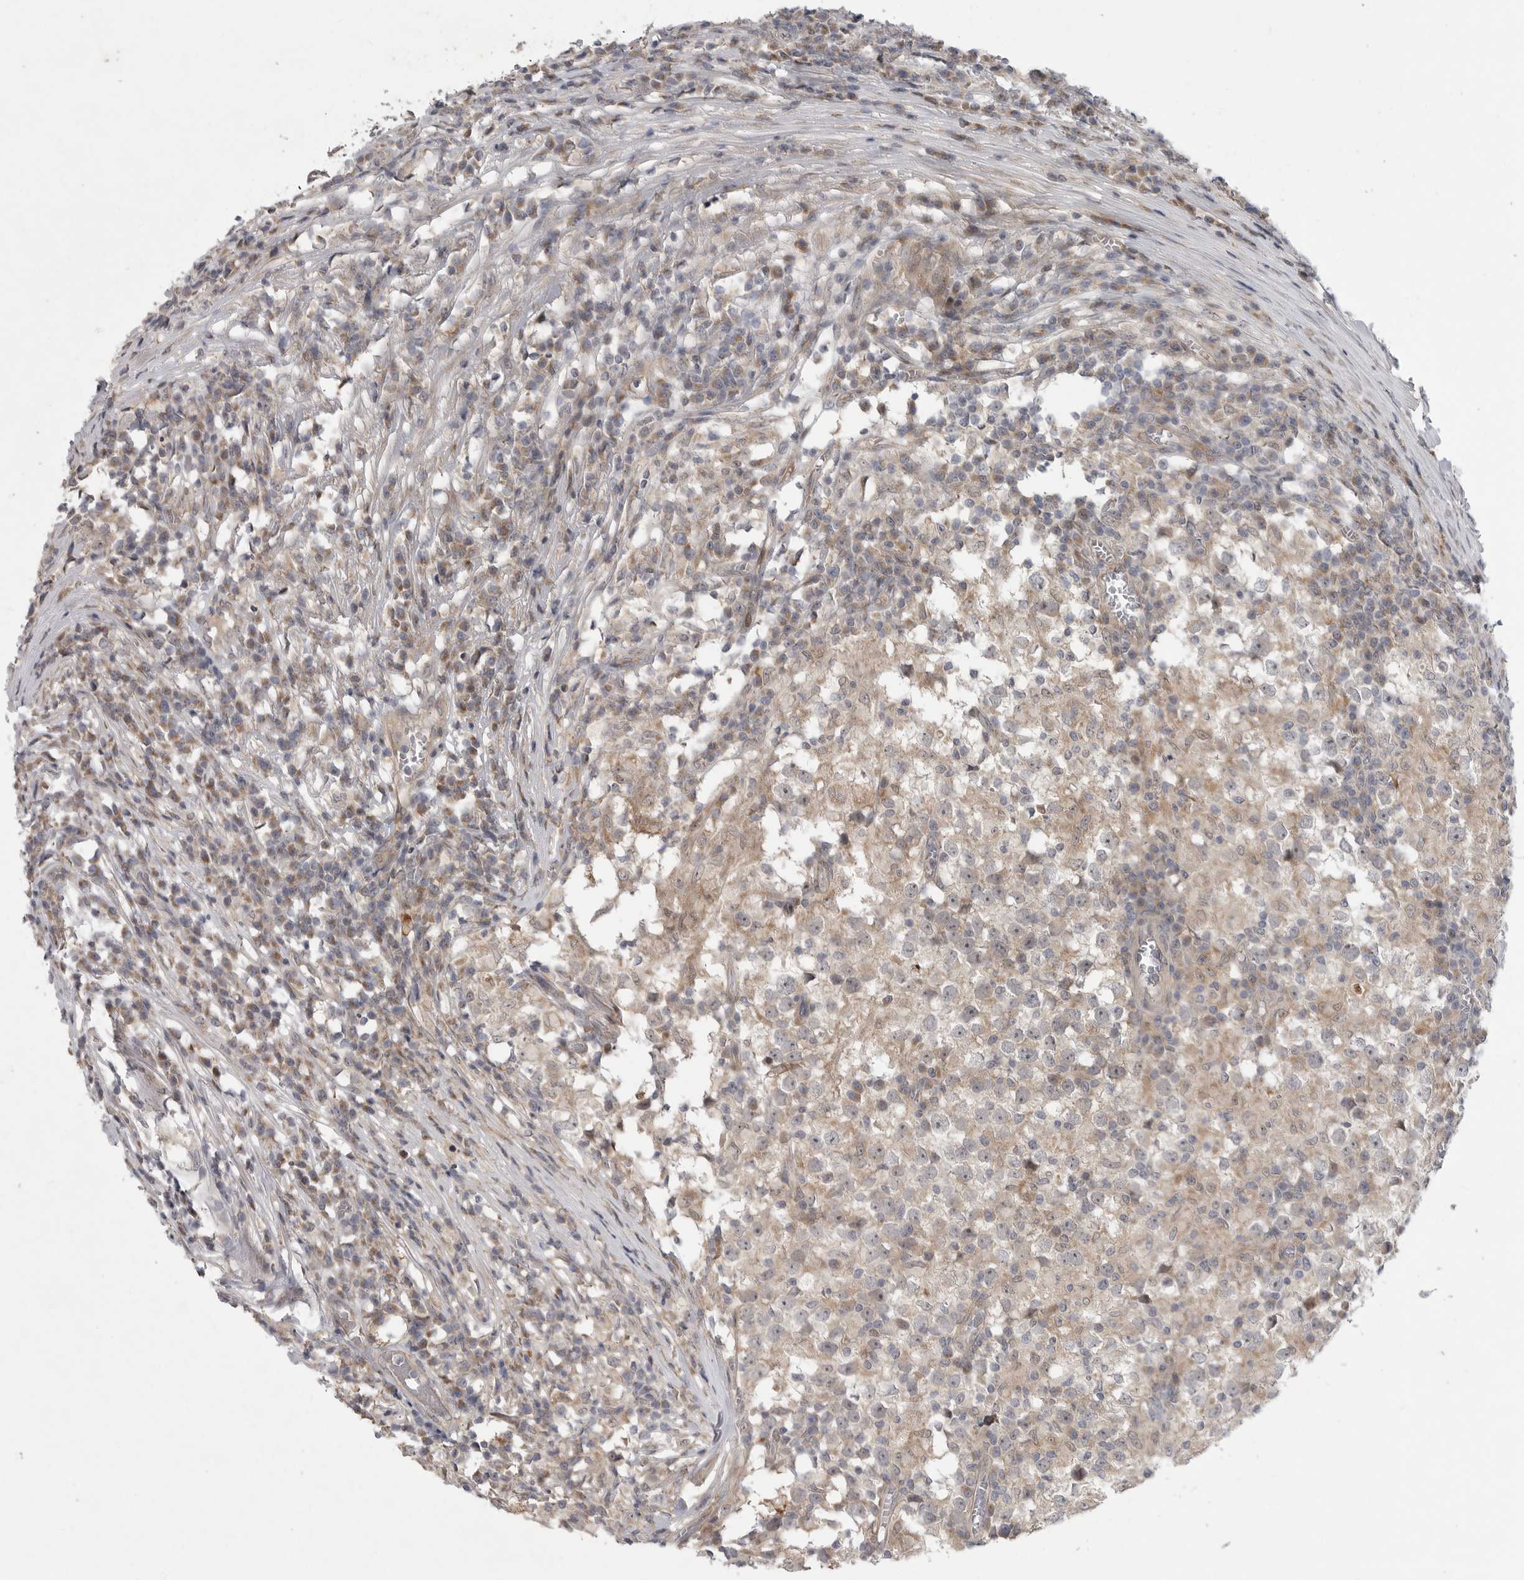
{"staining": {"intensity": "weak", "quantity": "25%-75%", "location": "cytoplasmic/membranous"}, "tissue": "testis cancer", "cell_type": "Tumor cells", "image_type": "cancer", "snomed": [{"axis": "morphology", "description": "Seminoma, NOS"}, {"axis": "topography", "description": "Testis"}], "caption": "Seminoma (testis) stained for a protein reveals weak cytoplasmic/membranous positivity in tumor cells.", "gene": "FBXO43", "patient": {"sex": "male", "age": 65}}